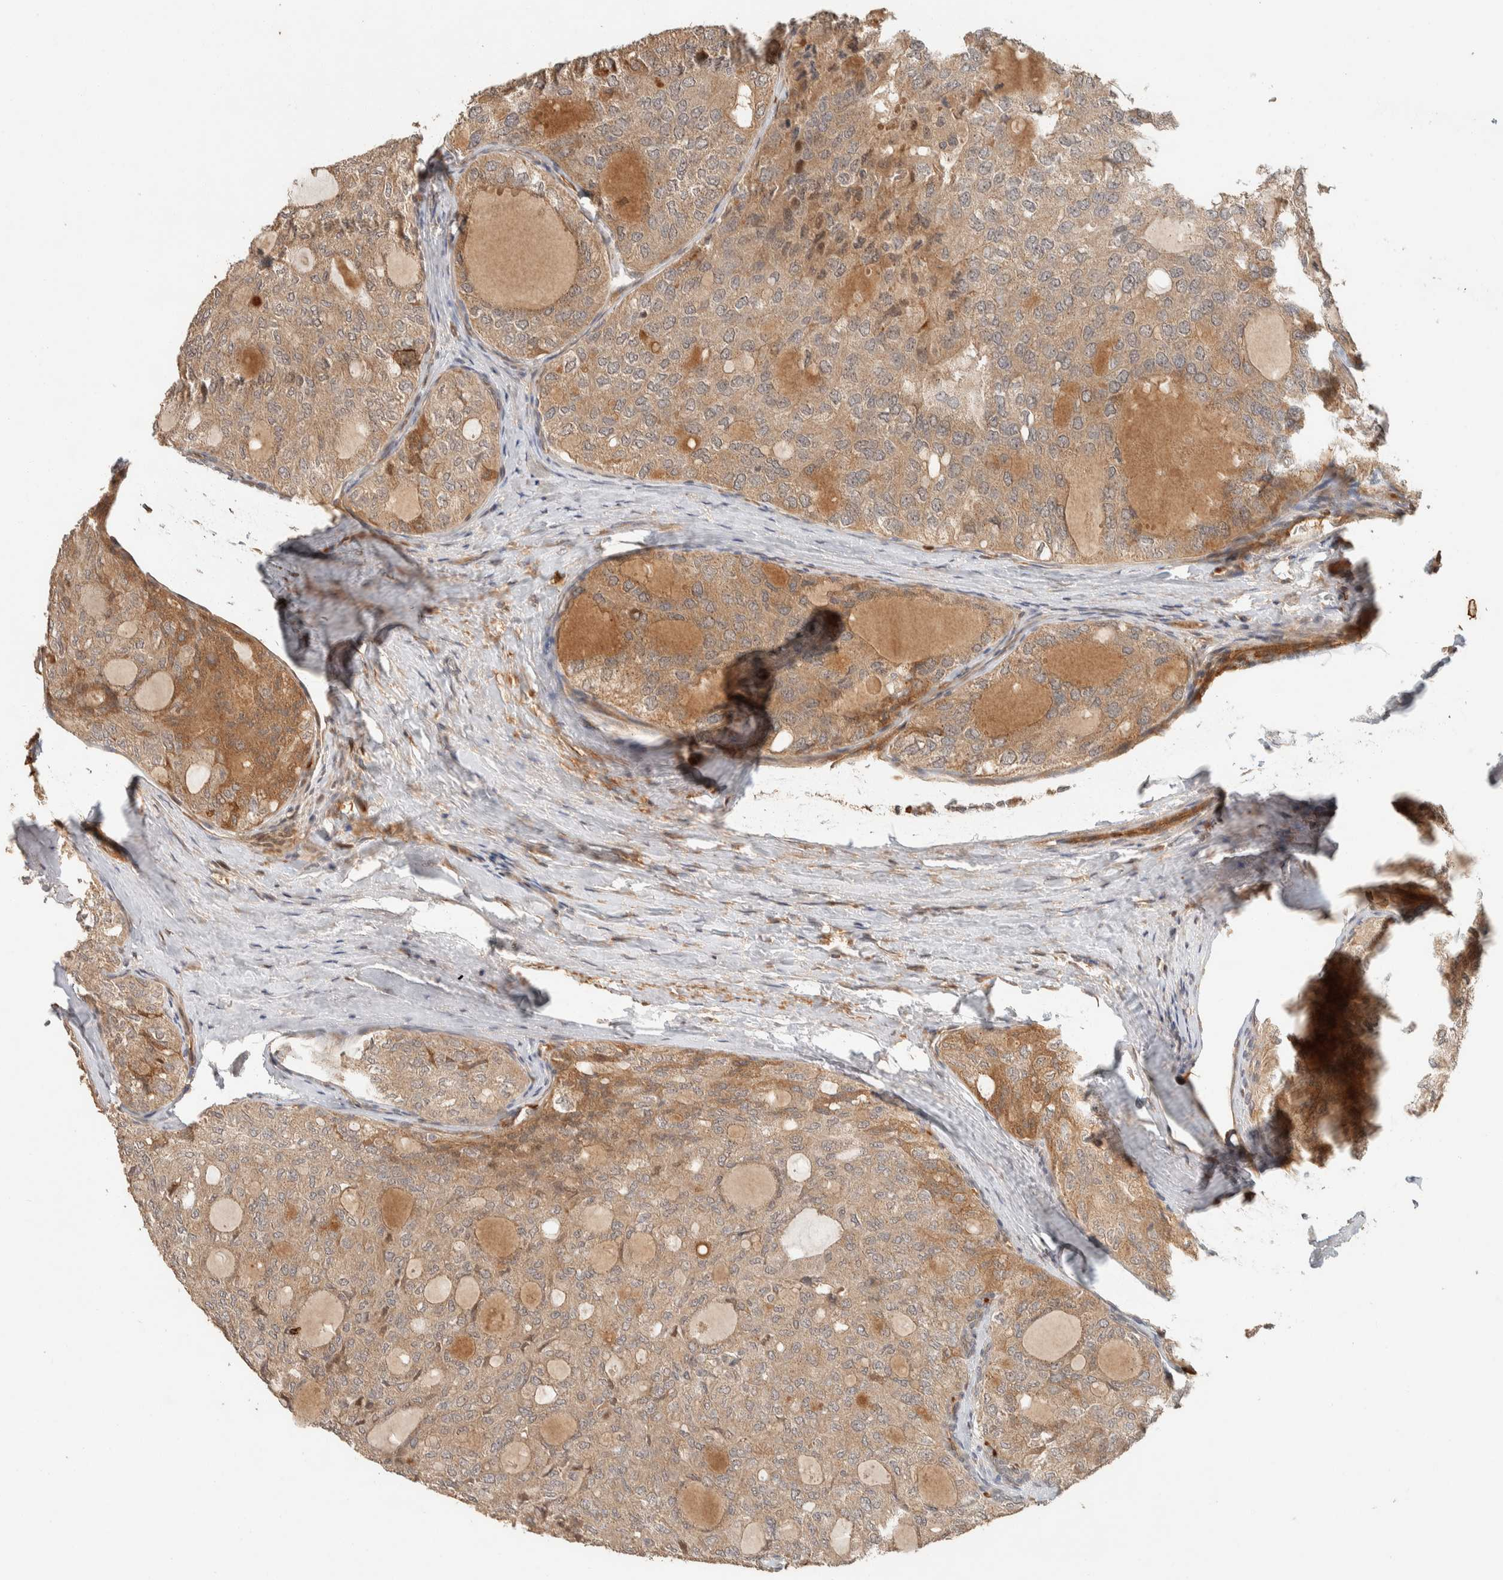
{"staining": {"intensity": "weak", "quantity": ">75%", "location": "cytoplasmic/membranous"}, "tissue": "thyroid cancer", "cell_type": "Tumor cells", "image_type": "cancer", "snomed": [{"axis": "morphology", "description": "Follicular adenoma carcinoma, NOS"}, {"axis": "topography", "description": "Thyroid gland"}], "caption": "High-power microscopy captured an immunohistochemistry photomicrograph of thyroid cancer, revealing weak cytoplasmic/membranous expression in approximately >75% of tumor cells.", "gene": "ZBTB2", "patient": {"sex": "male", "age": 75}}